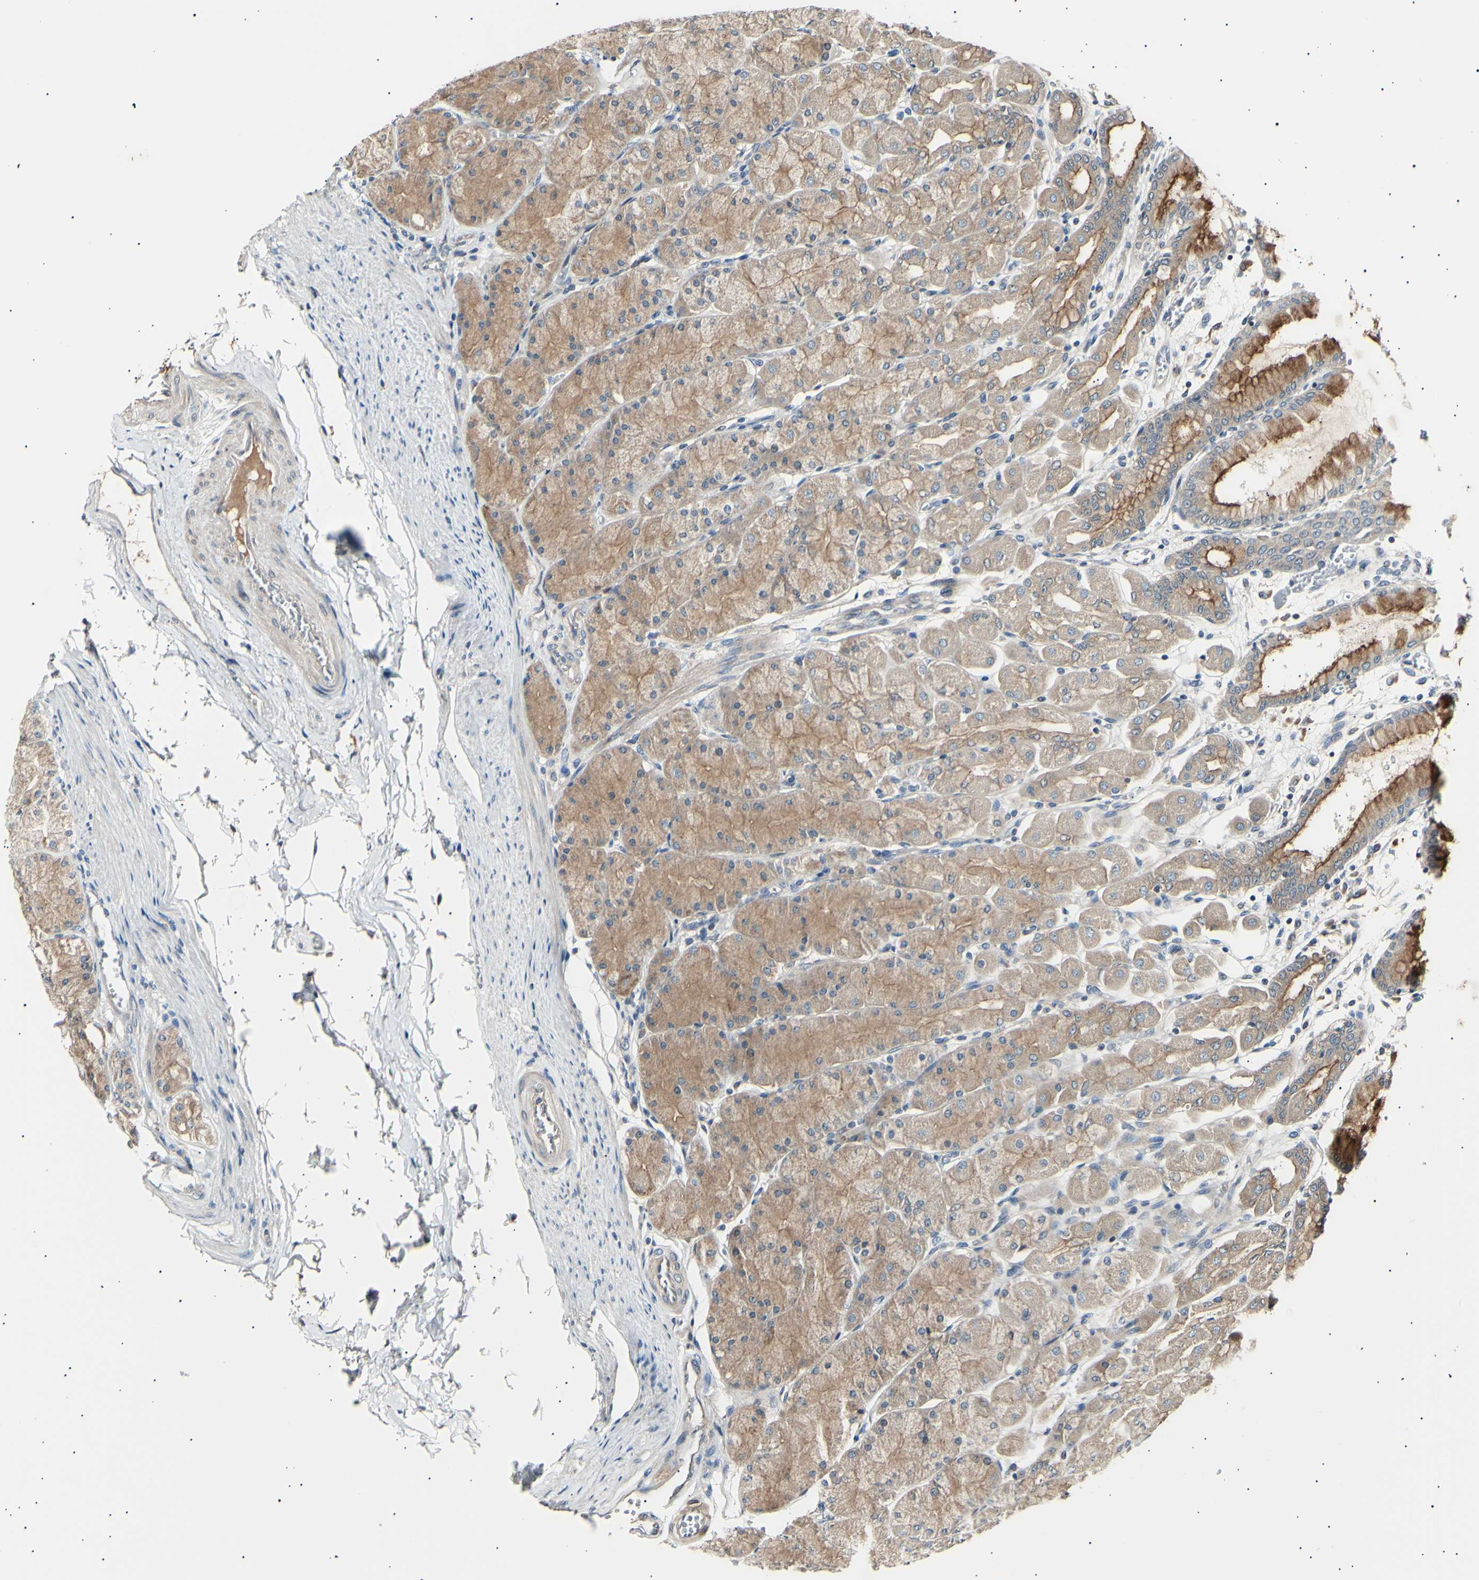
{"staining": {"intensity": "moderate", "quantity": ">75%", "location": "cytoplasmic/membranous"}, "tissue": "stomach", "cell_type": "Glandular cells", "image_type": "normal", "snomed": [{"axis": "morphology", "description": "Normal tissue, NOS"}, {"axis": "topography", "description": "Stomach, upper"}], "caption": "A photomicrograph of stomach stained for a protein displays moderate cytoplasmic/membranous brown staining in glandular cells.", "gene": "ITGA6", "patient": {"sex": "female", "age": 56}}